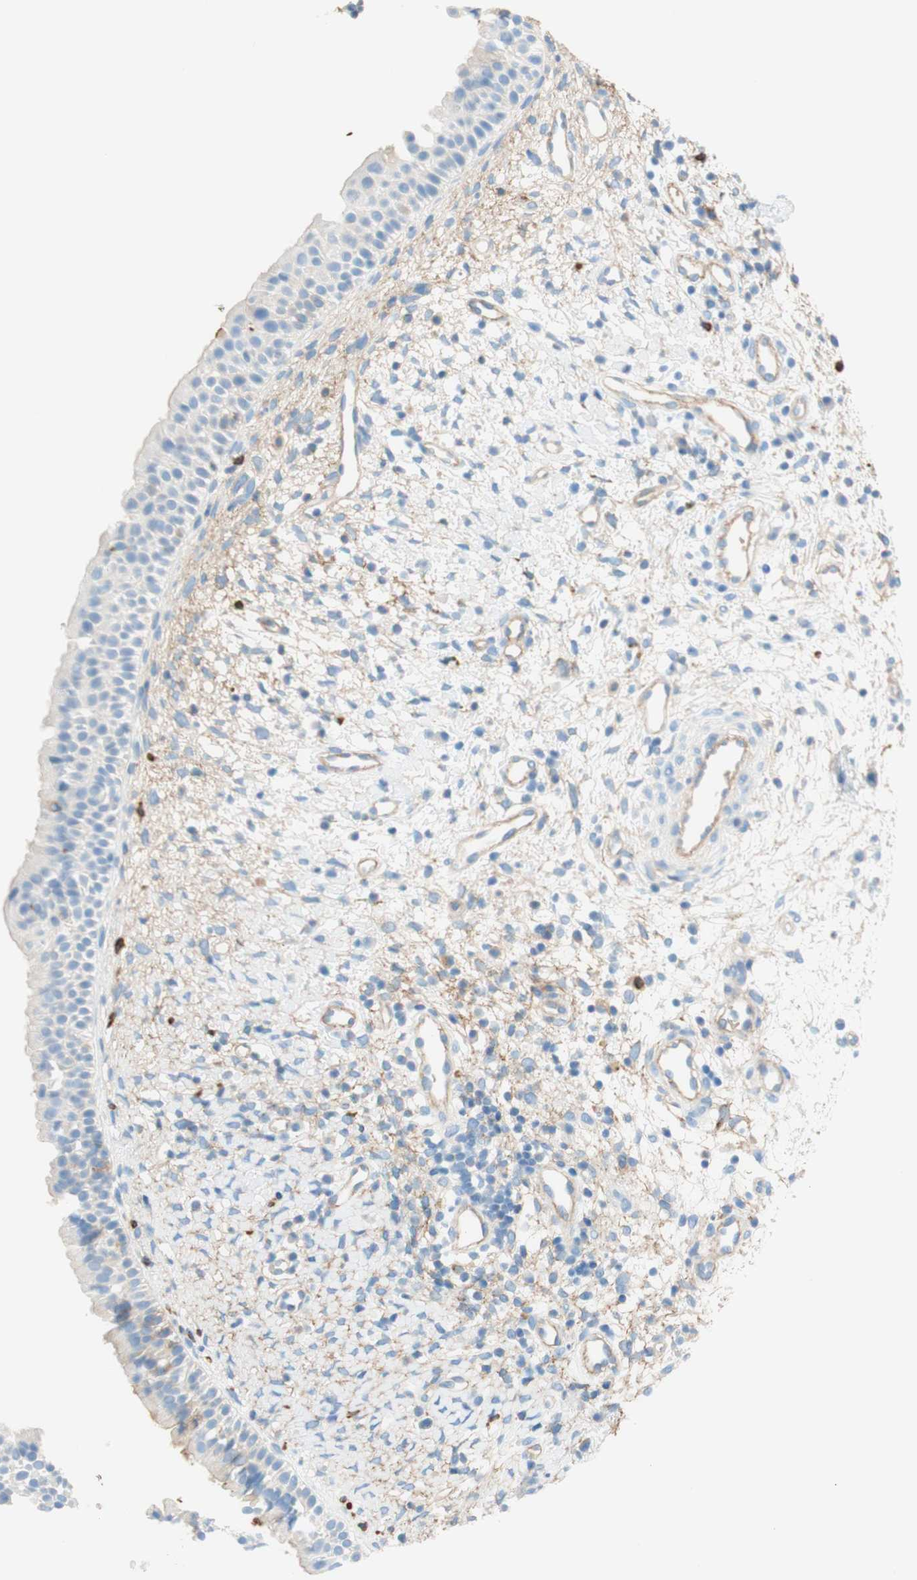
{"staining": {"intensity": "negative", "quantity": "none", "location": "none"}, "tissue": "nasopharynx", "cell_type": "Respiratory epithelial cells", "image_type": "normal", "snomed": [{"axis": "morphology", "description": "Normal tissue, NOS"}, {"axis": "topography", "description": "Nasopharynx"}], "caption": "This is an IHC image of unremarkable nasopharynx. There is no expression in respiratory epithelial cells.", "gene": "STOM", "patient": {"sex": "male", "age": 22}}